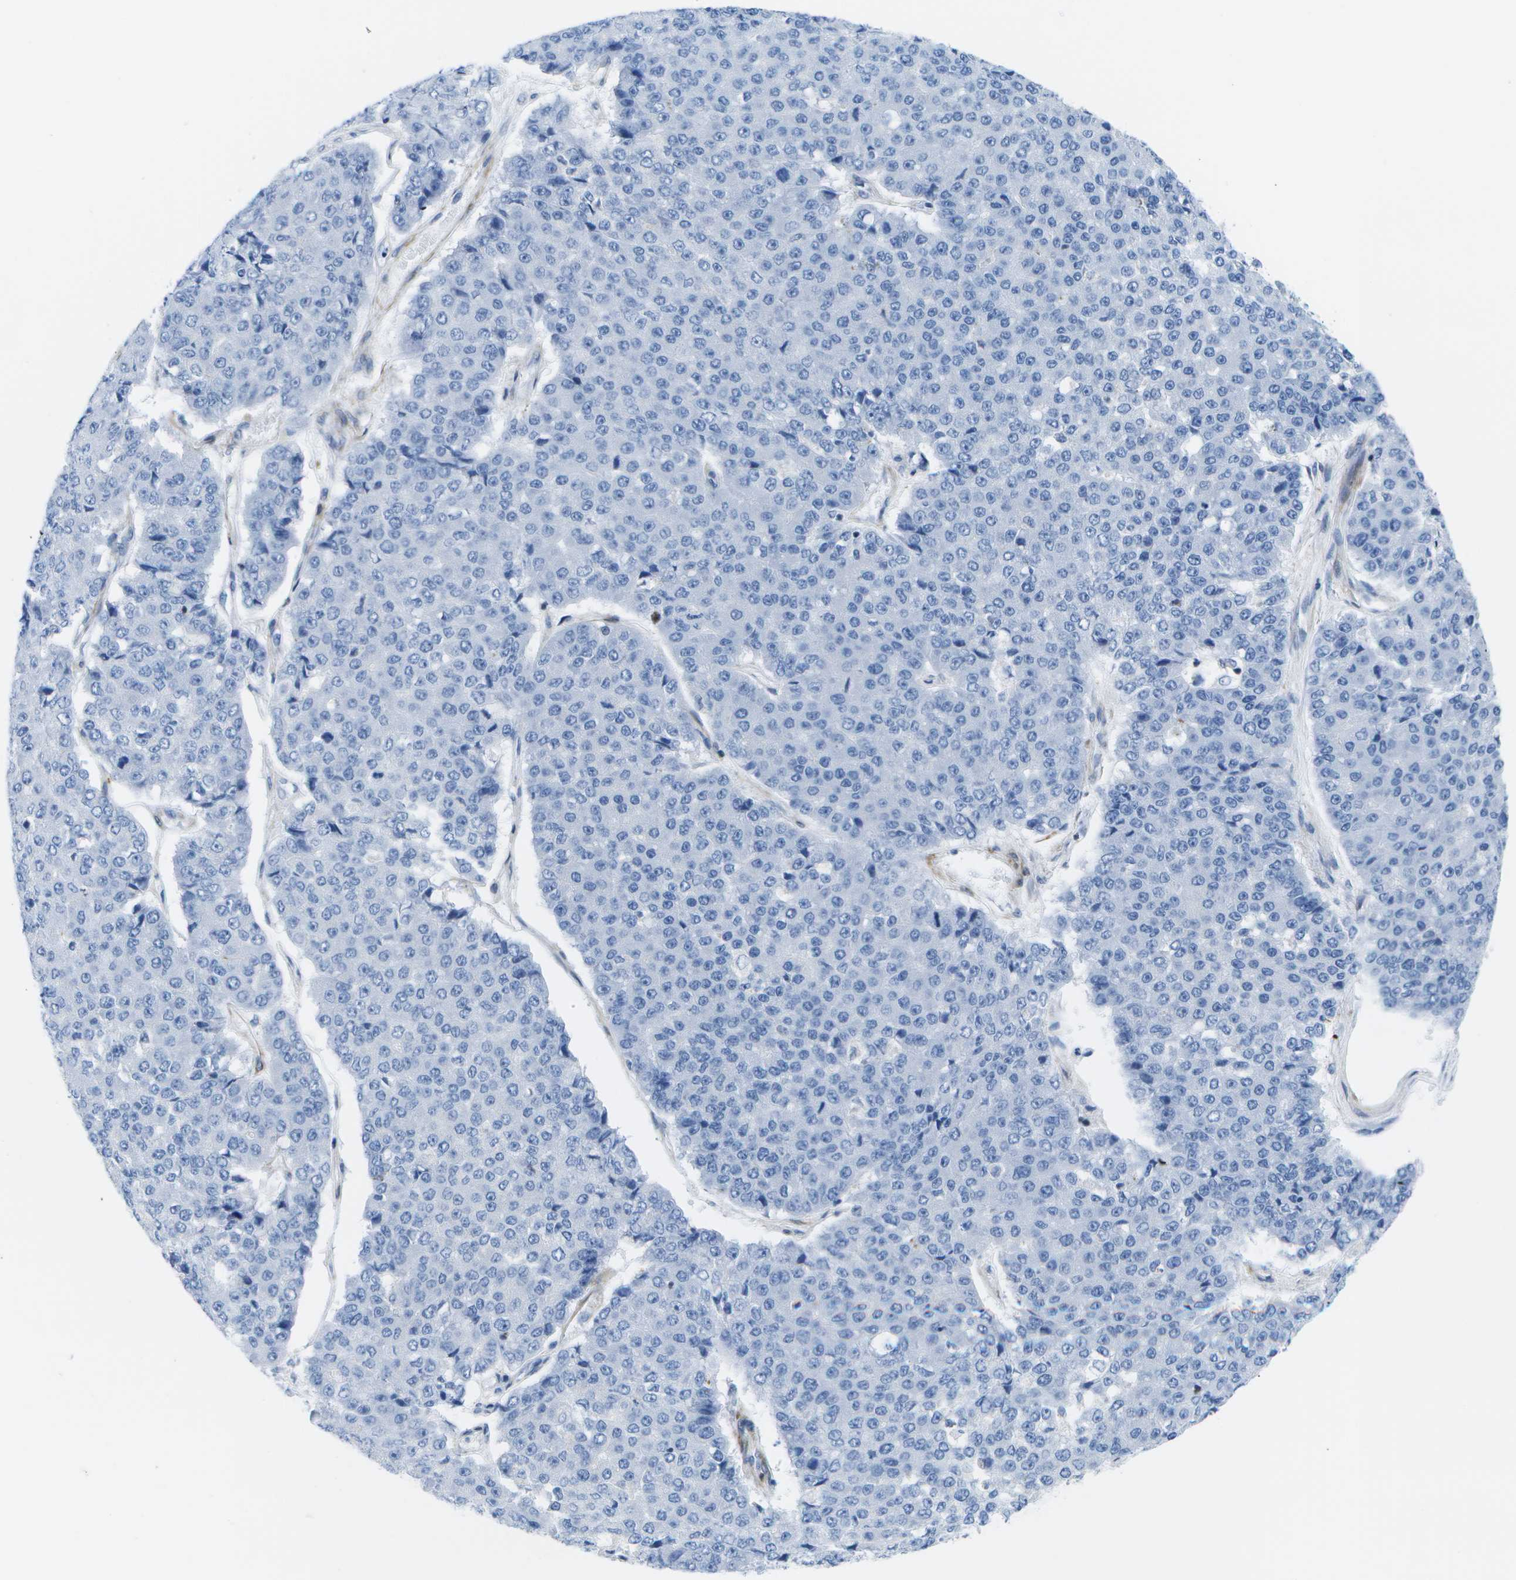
{"staining": {"intensity": "negative", "quantity": "none", "location": "none"}, "tissue": "pancreatic cancer", "cell_type": "Tumor cells", "image_type": "cancer", "snomed": [{"axis": "morphology", "description": "Adenocarcinoma, NOS"}, {"axis": "topography", "description": "Pancreas"}], "caption": "Tumor cells are negative for brown protein staining in pancreatic cancer (adenocarcinoma).", "gene": "ADGRG6", "patient": {"sex": "male", "age": 50}}